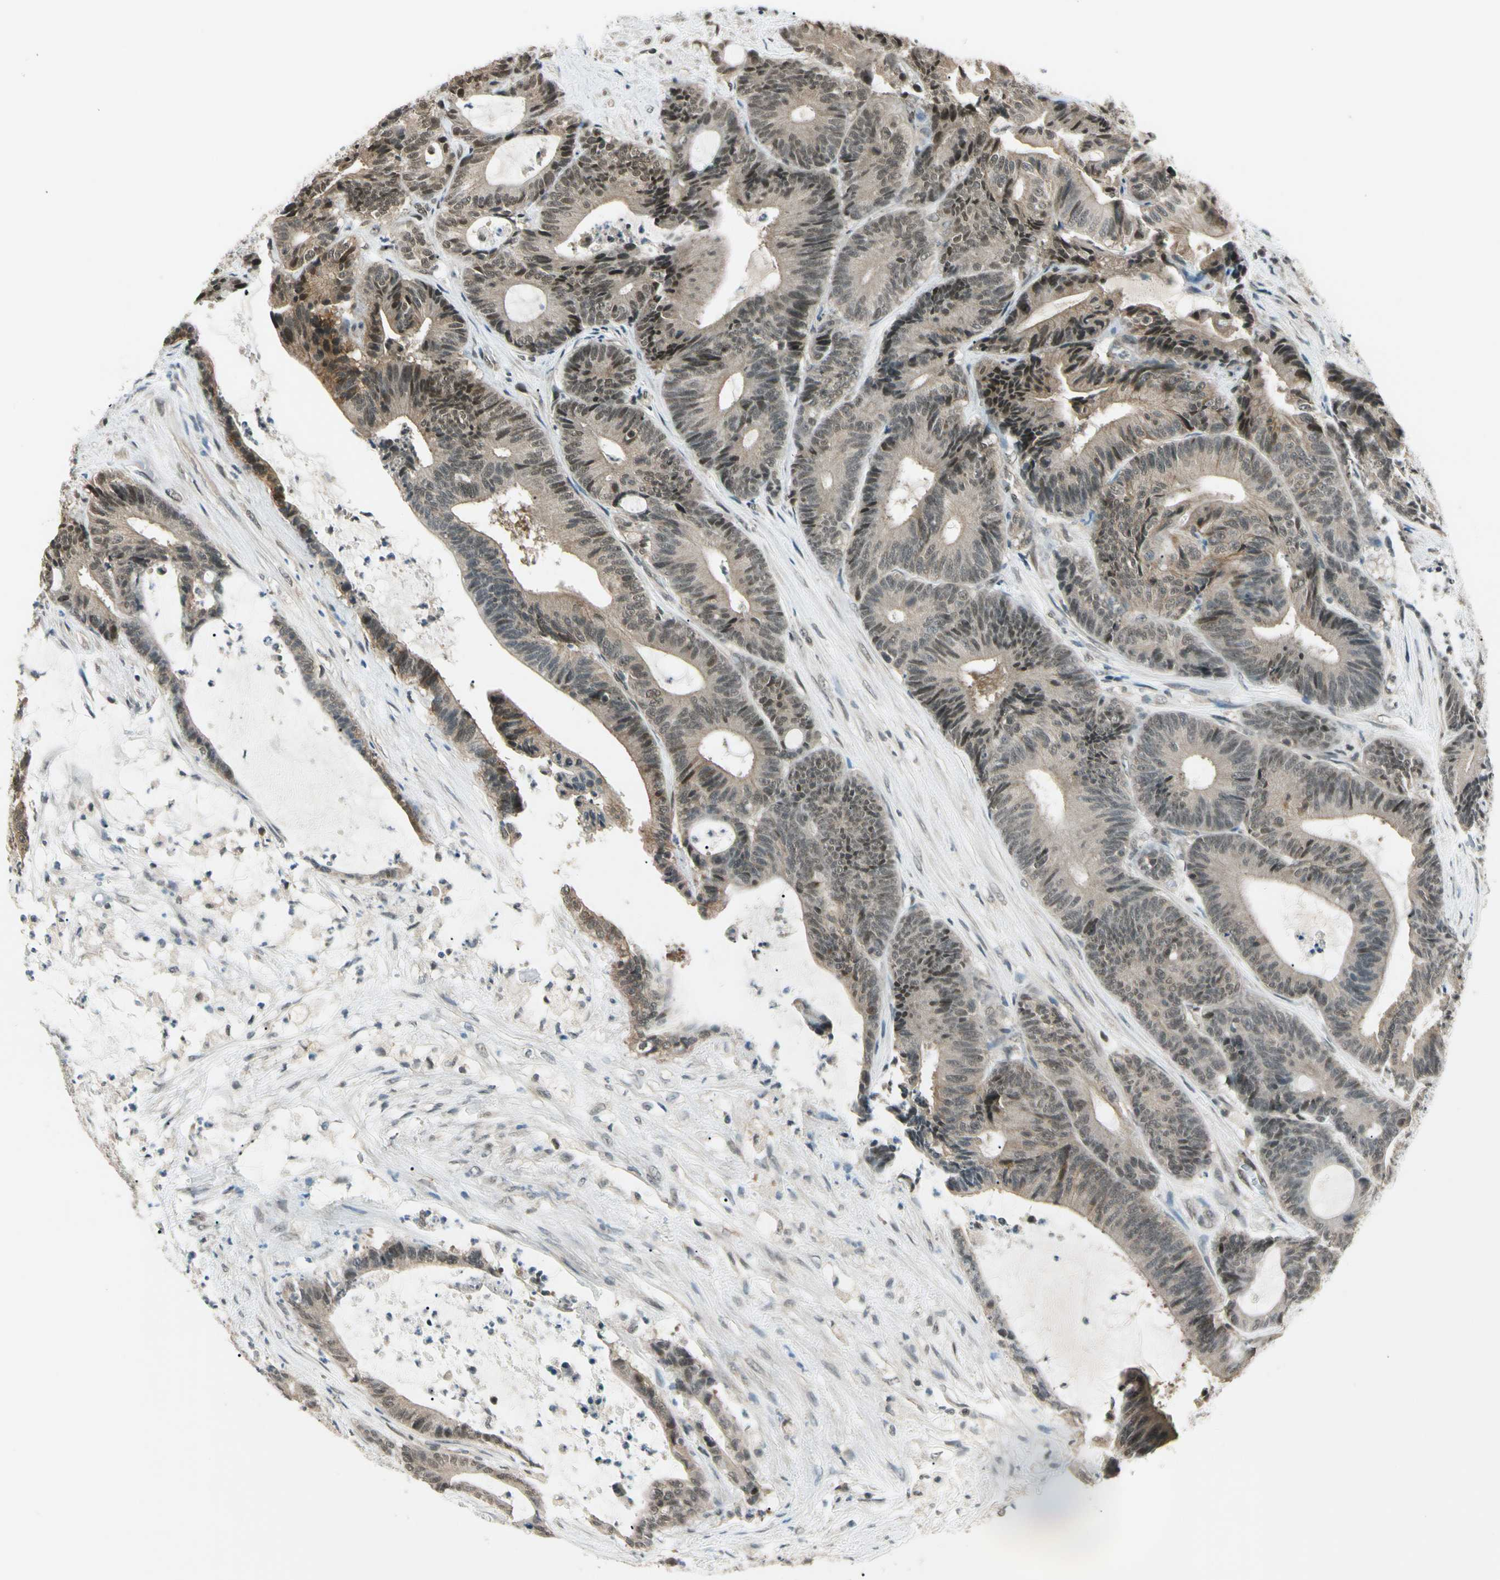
{"staining": {"intensity": "weak", "quantity": "25%-75%", "location": "cytoplasmic/membranous,nuclear"}, "tissue": "colorectal cancer", "cell_type": "Tumor cells", "image_type": "cancer", "snomed": [{"axis": "morphology", "description": "Adenocarcinoma, NOS"}, {"axis": "topography", "description": "Colon"}], "caption": "Weak cytoplasmic/membranous and nuclear expression is present in about 25%-75% of tumor cells in colorectal adenocarcinoma.", "gene": "ZSCAN12", "patient": {"sex": "female", "age": 84}}